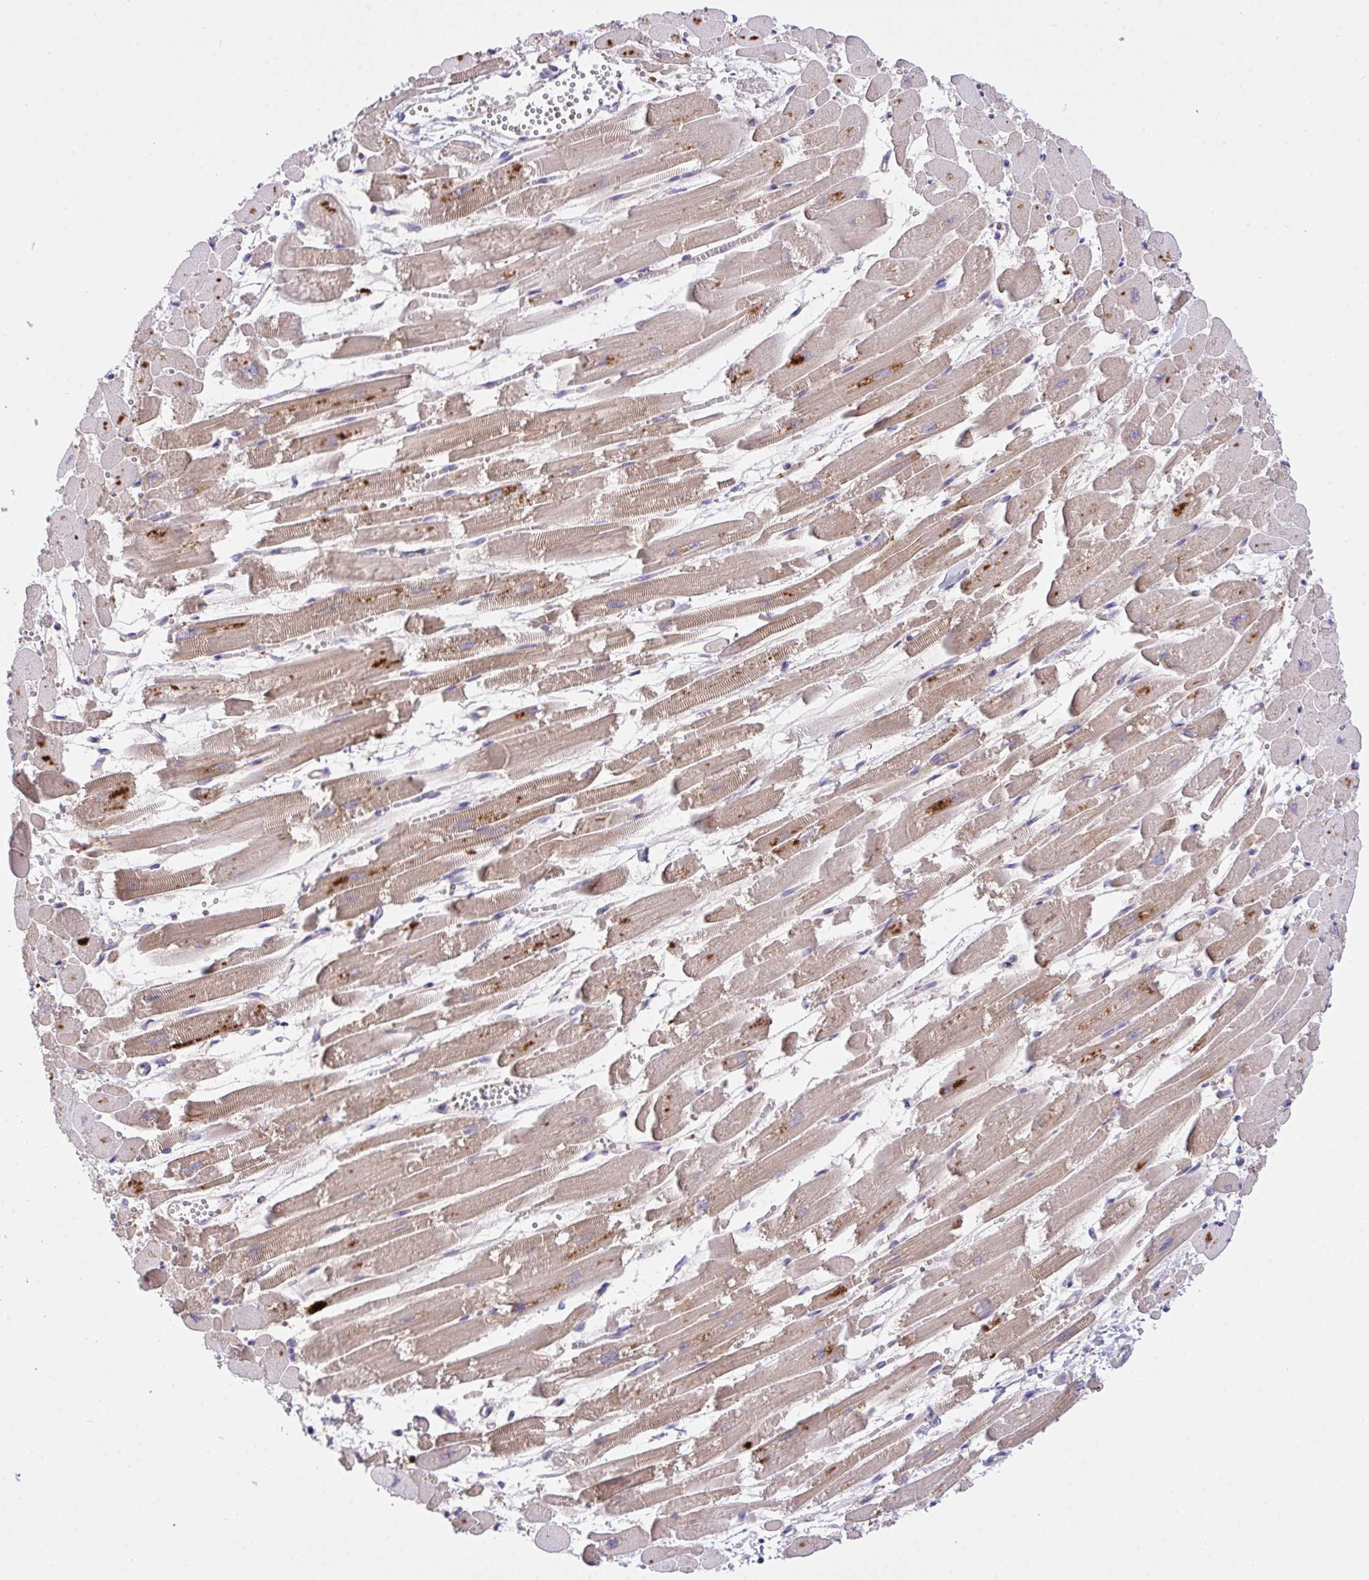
{"staining": {"intensity": "moderate", "quantity": ">75%", "location": "cytoplasmic/membranous"}, "tissue": "heart muscle", "cell_type": "Cardiomyocytes", "image_type": "normal", "snomed": [{"axis": "morphology", "description": "Normal tissue, NOS"}, {"axis": "topography", "description": "Heart"}], "caption": "DAB (3,3'-diaminobenzidine) immunohistochemical staining of benign human heart muscle shows moderate cytoplasmic/membranous protein staining in about >75% of cardiomyocytes.", "gene": "ZNF581", "patient": {"sex": "female", "age": 52}}